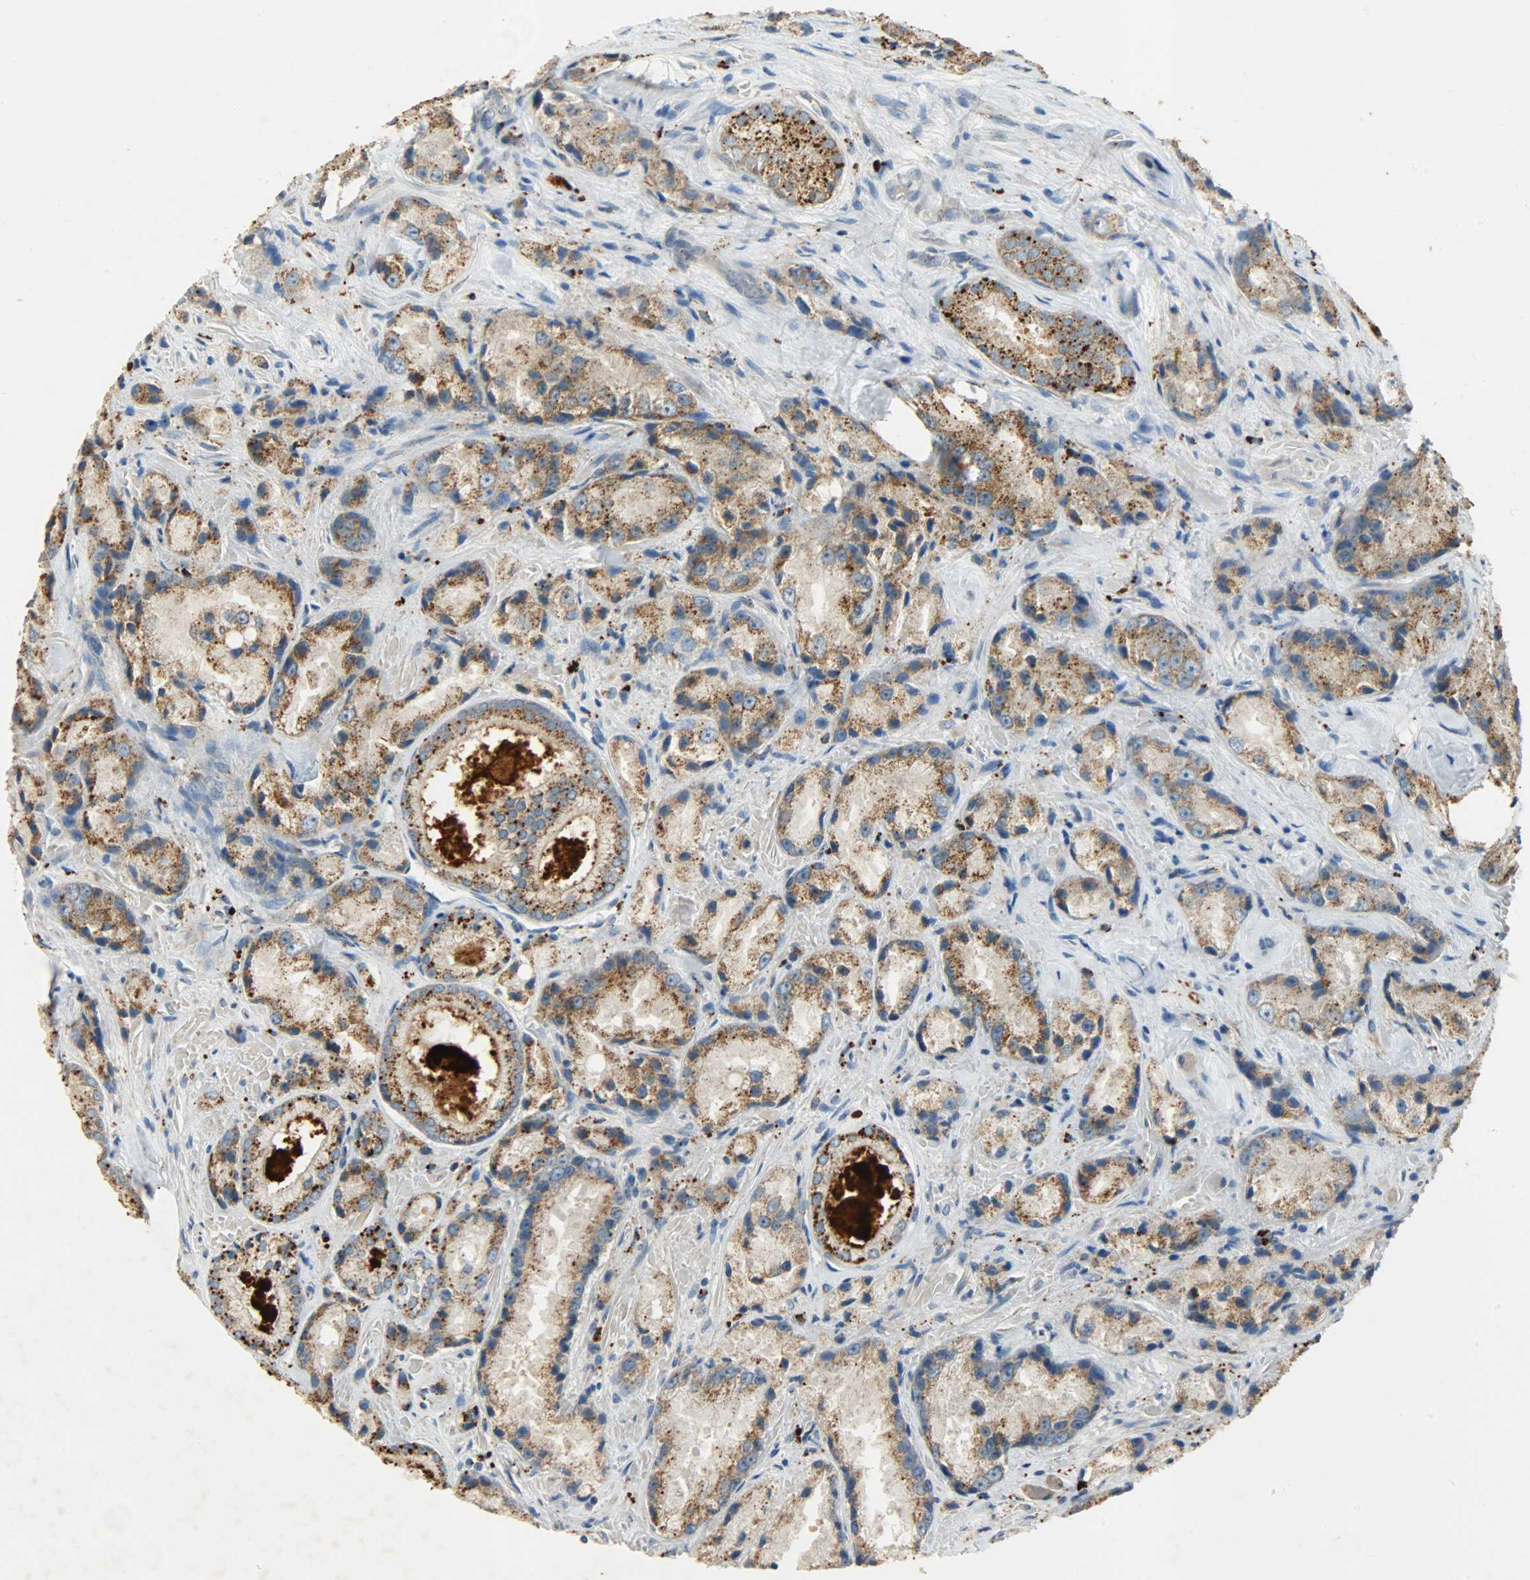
{"staining": {"intensity": "moderate", "quantity": ">75%", "location": "cytoplasmic/membranous"}, "tissue": "prostate cancer", "cell_type": "Tumor cells", "image_type": "cancer", "snomed": [{"axis": "morphology", "description": "Adenocarcinoma, Low grade"}, {"axis": "topography", "description": "Prostate"}], "caption": "Immunohistochemical staining of human prostate cancer (adenocarcinoma (low-grade)) shows moderate cytoplasmic/membranous protein expression in approximately >75% of tumor cells. (DAB = brown stain, brightfield microscopy at high magnification).", "gene": "ASAH1", "patient": {"sex": "male", "age": 64}}